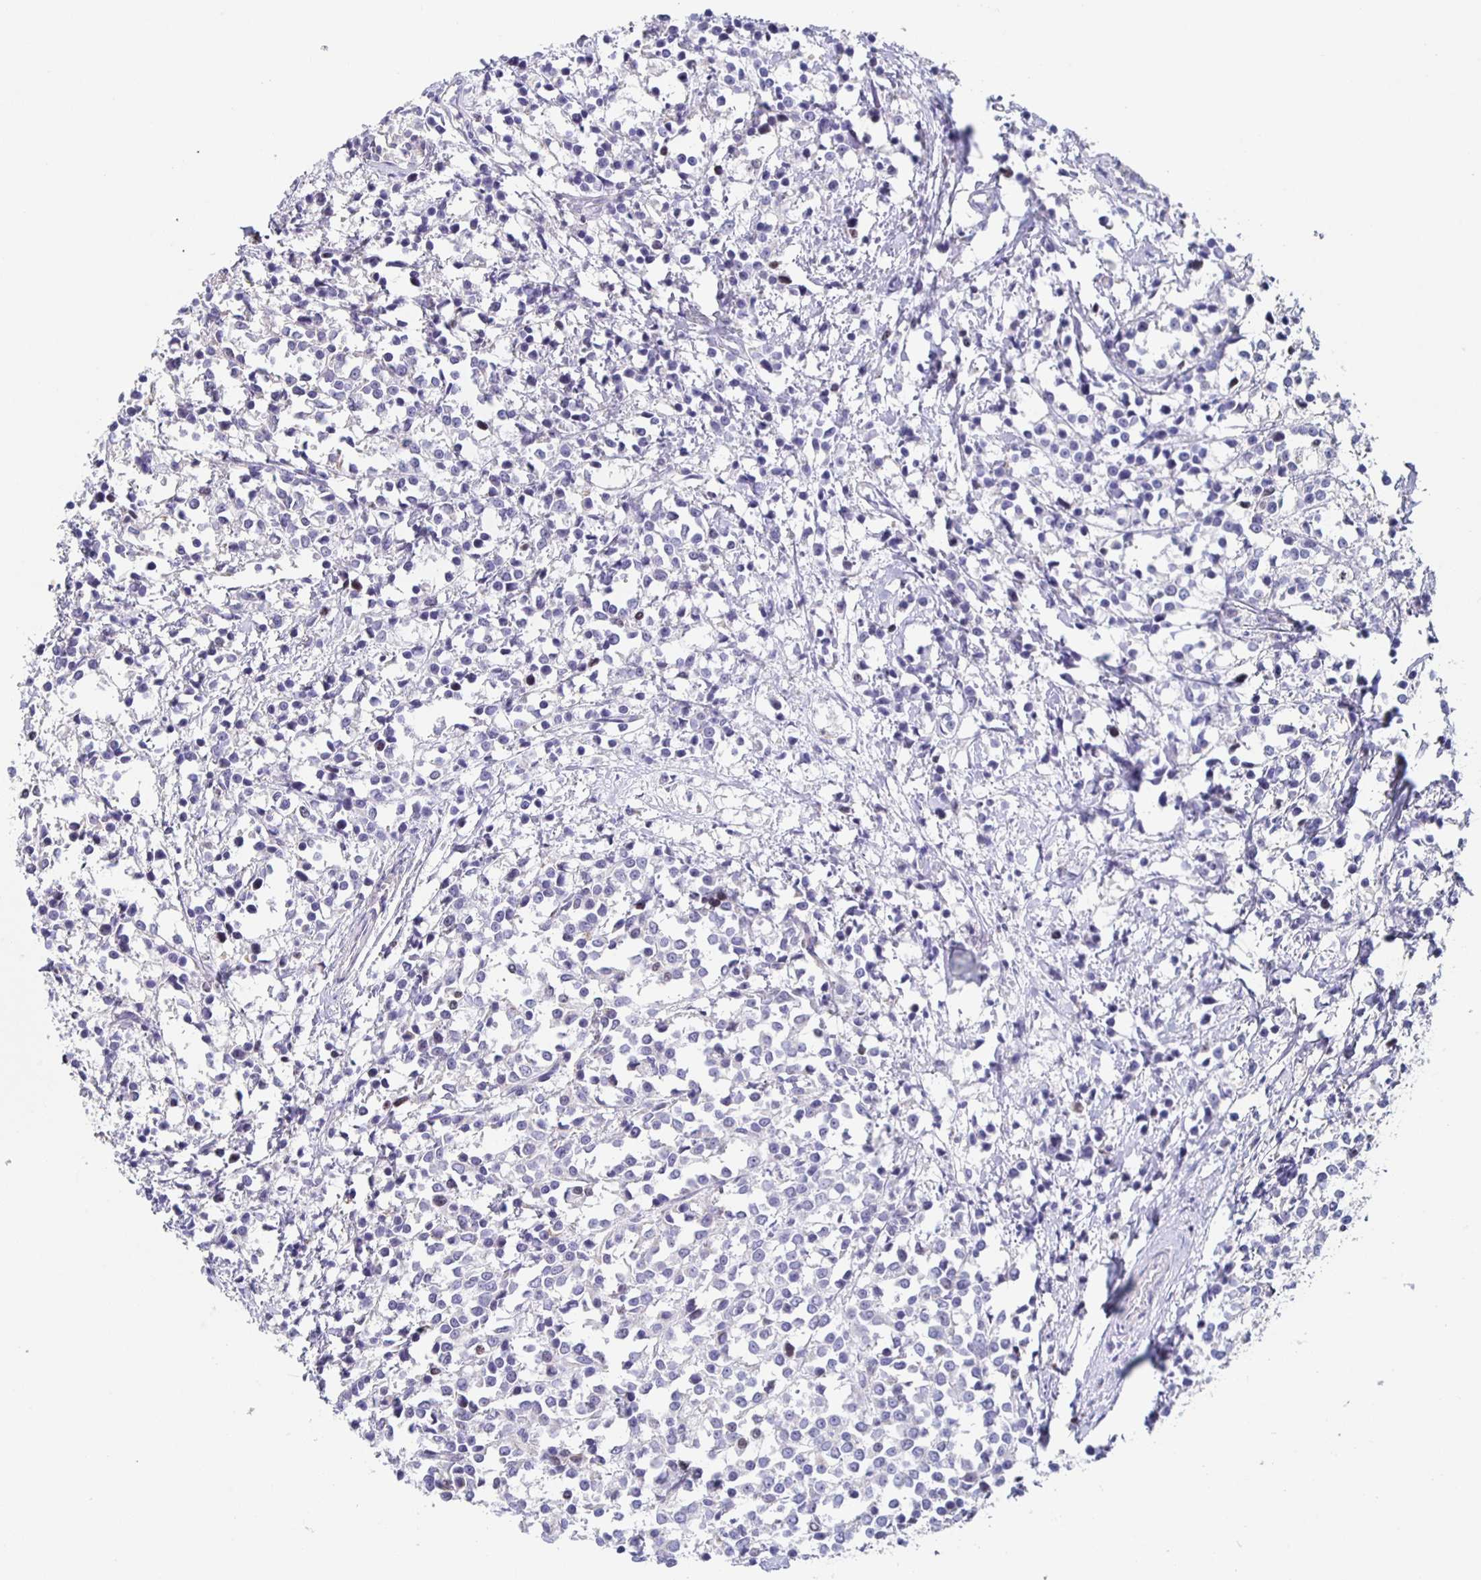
{"staining": {"intensity": "negative", "quantity": "none", "location": "none"}, "tissue": "breast cancer", "cell_type": "Tumor cells", "image_type": "cancer", "snomed": [{"axis": "morphology", "description": "Duct carcinoma"}, {"axis": "topography", "description": "Breast"}], "caption": "This photomicrograph is of breast cancer stained with immunohistochemistry to label a protein in brown with the nuclei are counter-stained blue. There is no staining in tumor cells.", "gene": "CENPH", "patient": {"sex": "female", "age": 80}}